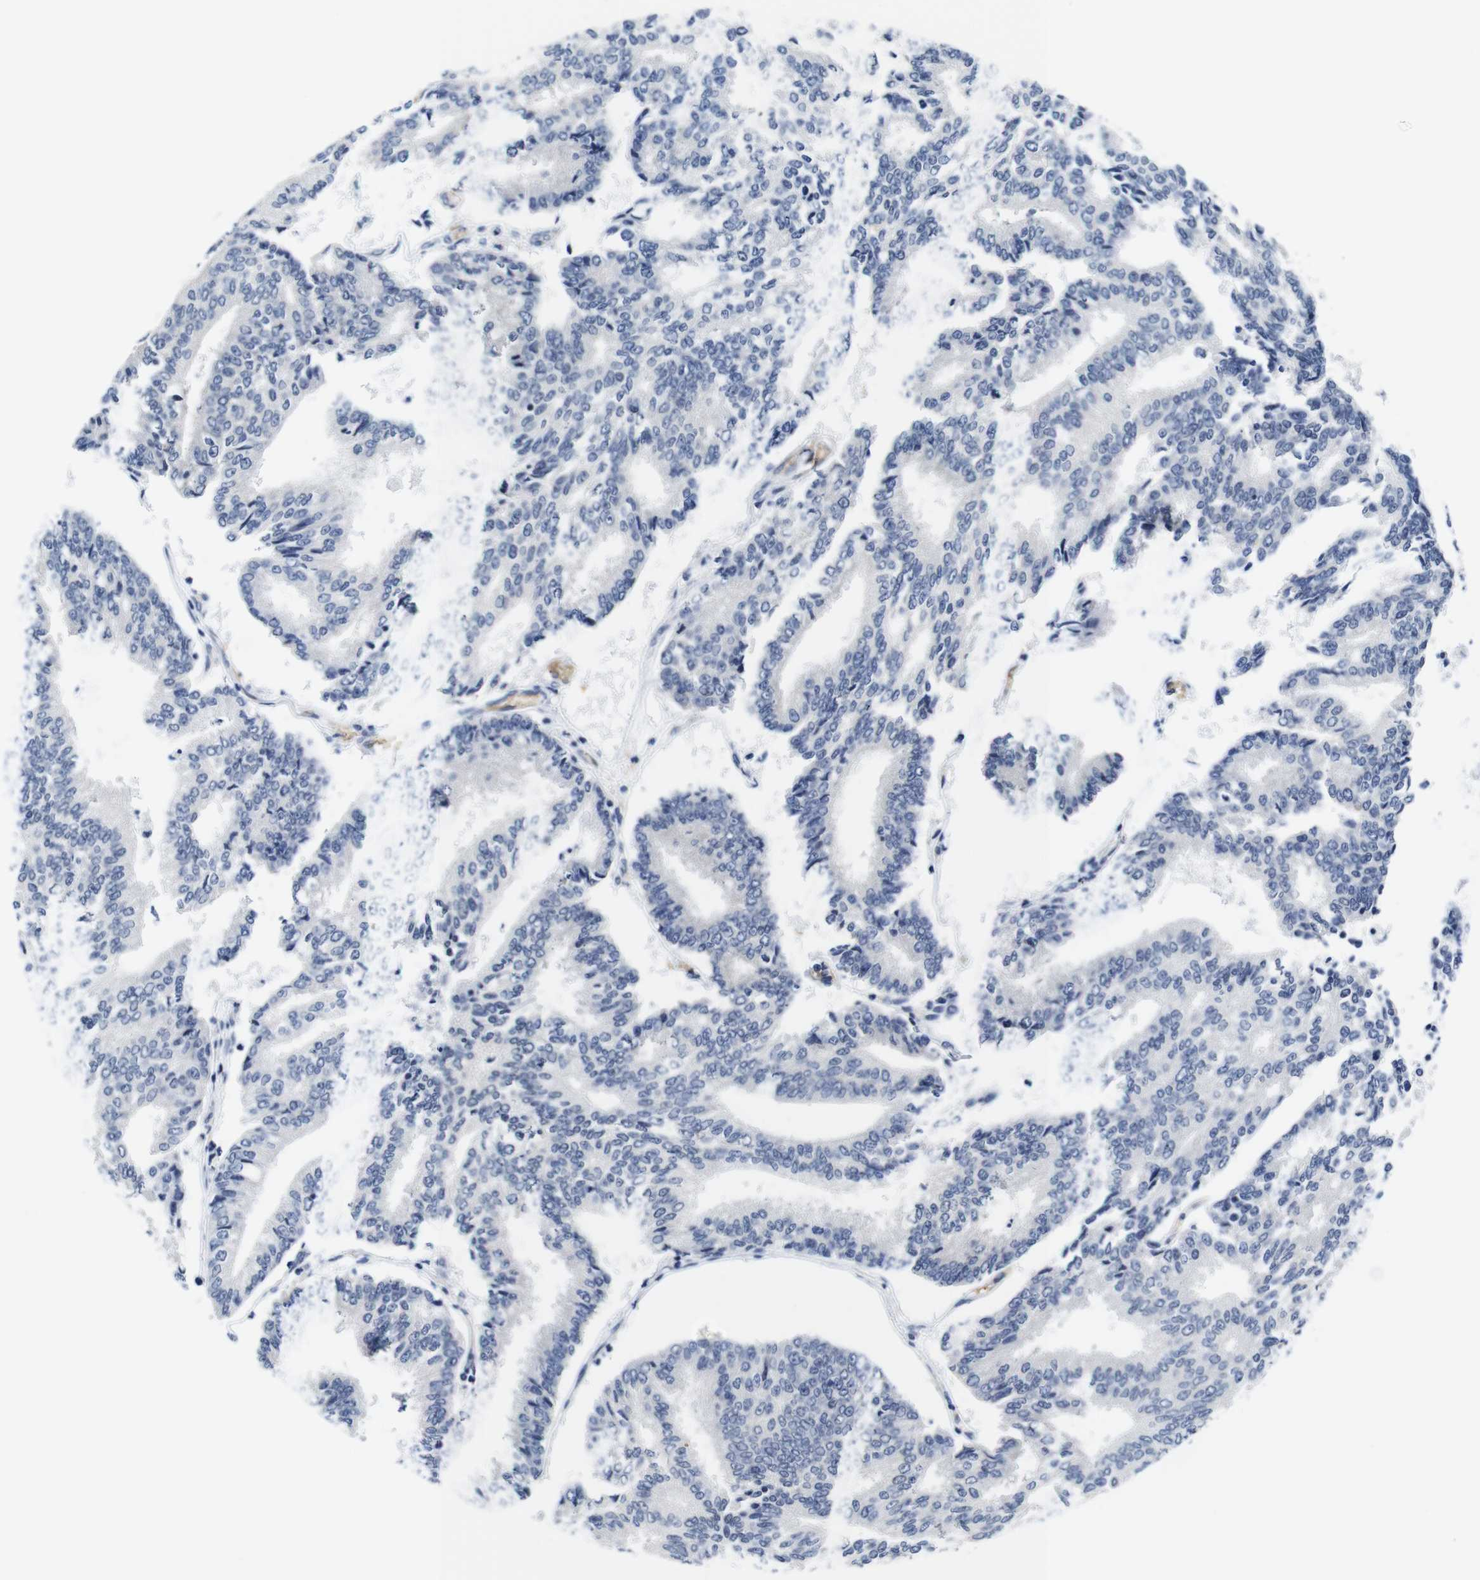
{"staining": {"intensity": "negative", "quantity": "none", "location": "none"}, "tissue": "prostate cancer", "cell_type": "Tumor cells", "image_type": "cancer", "snomed": [{"axis": "morphology", "description": "Adenocarcinoma, High grade"}, {"axis": "topography", "description": "Prostate"}], "caption": "This is an immunohistochemistry (IHC) histopathology image of prostate cancer (high-grade adenocarcinoma). There is no positivity in tumor cells.", "gene": "SOCS3", "patient": {"sex": "male", "age": 55}}